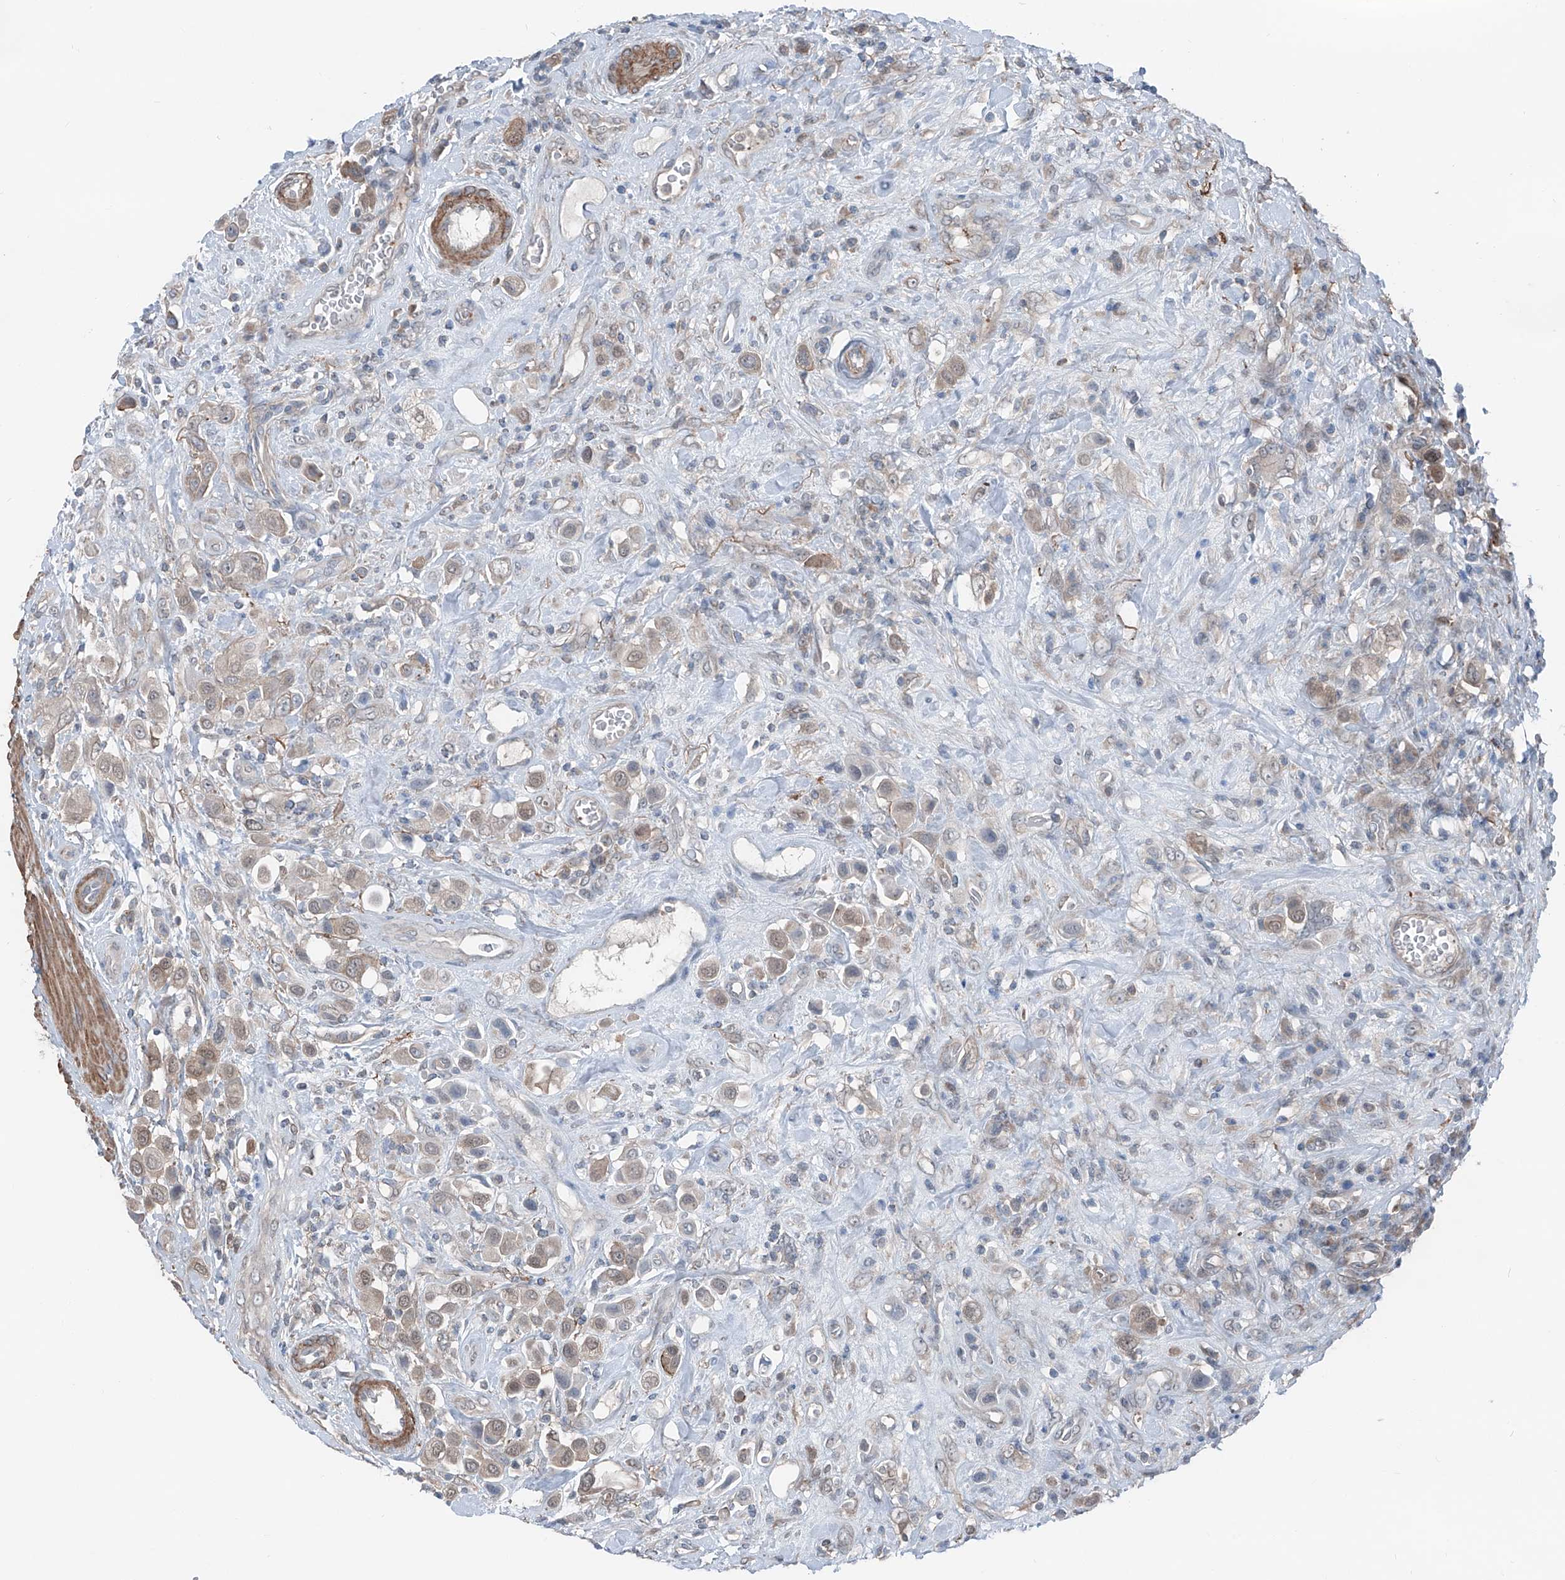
{"staining": {"intensity": "moderate", "quantity": "25%-75%", "location": "cytoplasmic/membranous"}, "tissue": "urothelial cancer", "cell_type": "Tumor cells", "image_type": "cancer", "snomed": [{"axis": "morphology", "description": "Urothelial carcinoma, High grade"}, {"axis": "topography", "description": "Urinary bladder"}], "caption": "This image displays IHC staining of human high-grade urothelial carcinoma, with medium moderate cytoplasmic/membranous expression in about 25%-75% of tumor cells.", "gene": "HSPB11", "patient": {"sex": "male", "age": 50}}